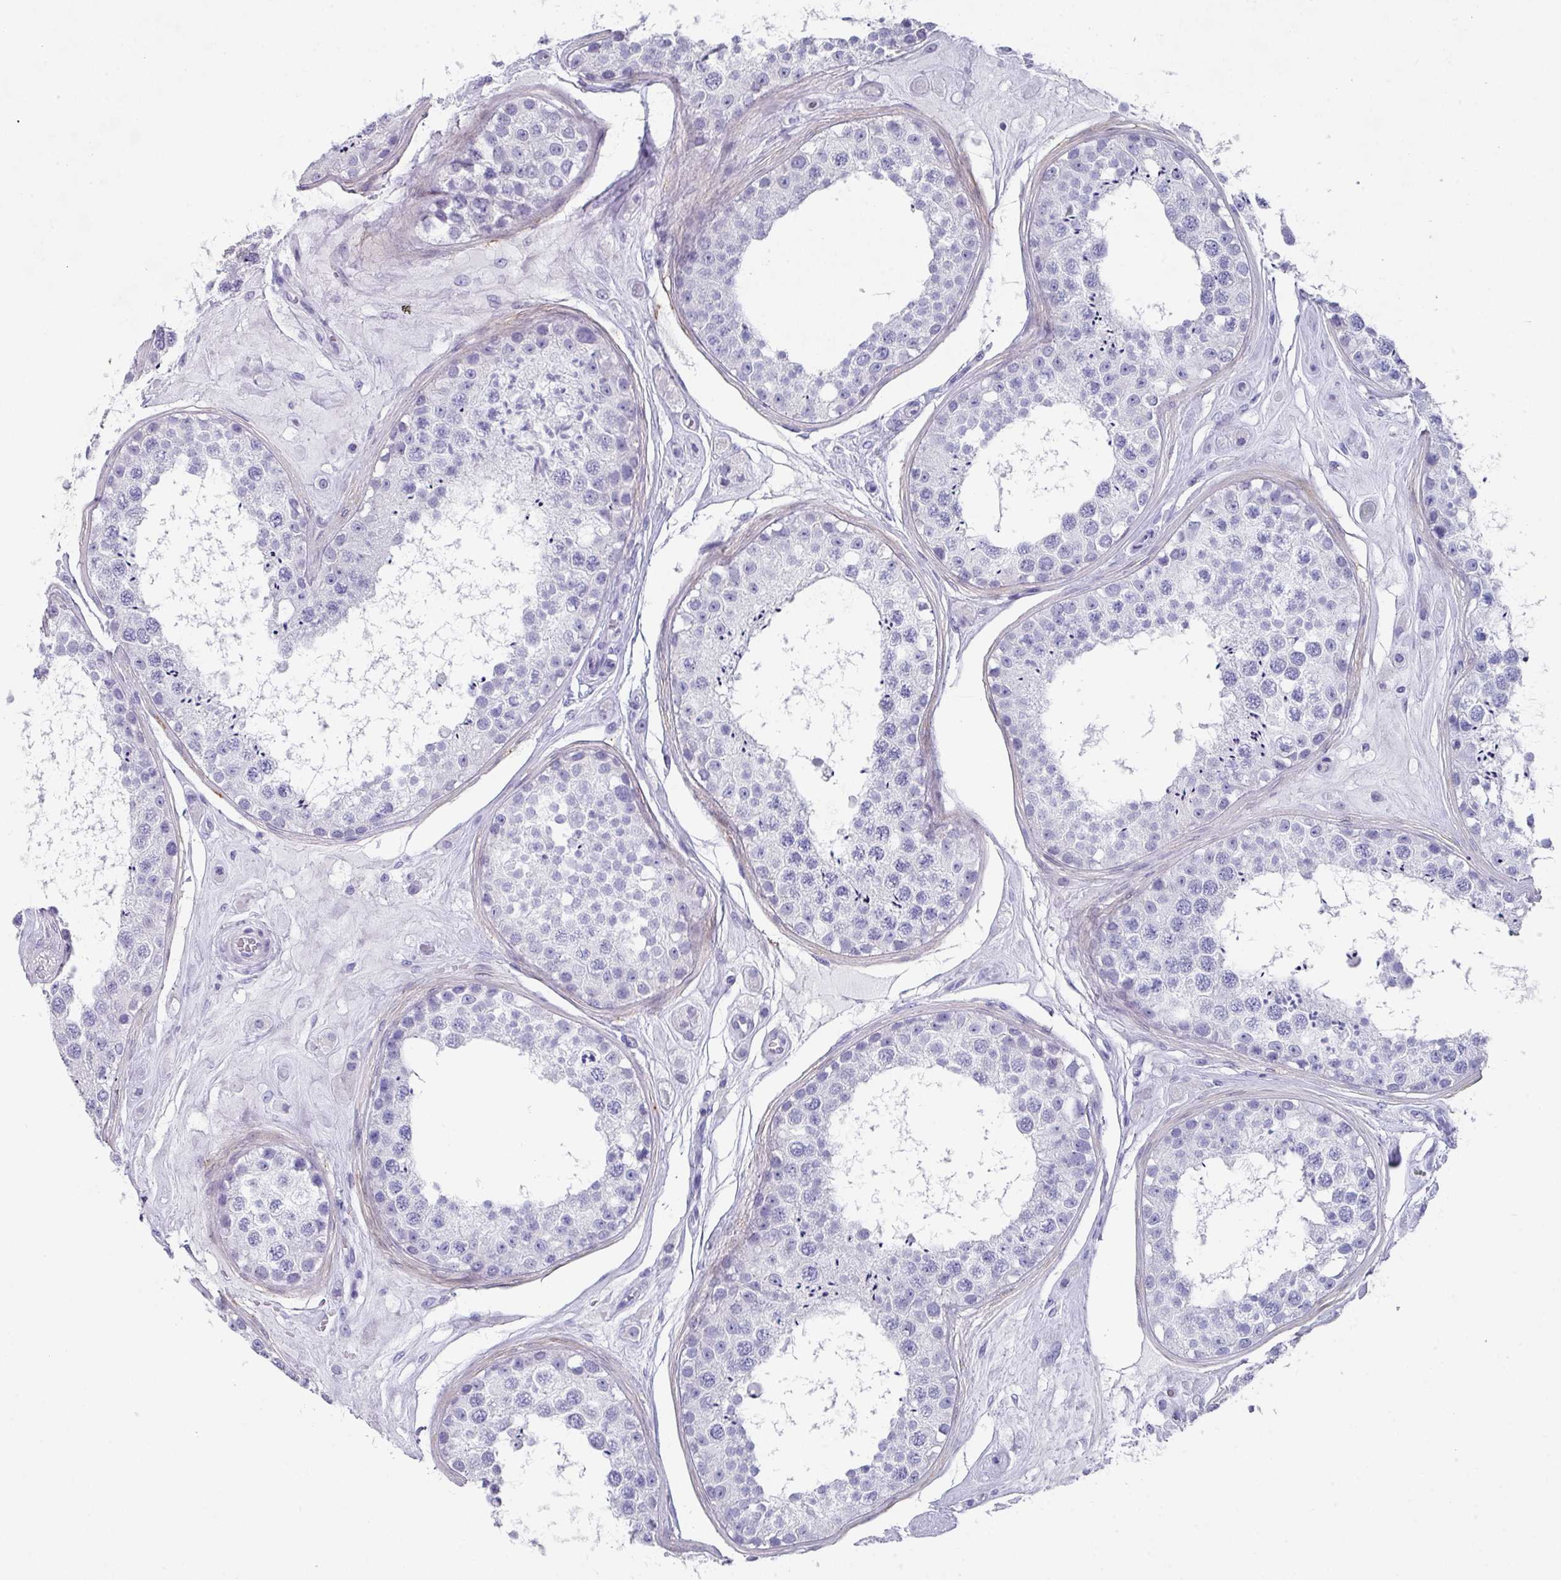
{"staining": {"intensity": "negative", "quantity": "none", "location": "none"}, "tissue": "testis", "cell_type": "Cells in seminiferous ducts", "image_type": "normal", "snomed": [{"axis": "morphology", "description": "Normal tissue, NOS"}, {"axis": "topography", "description": "Testis"}], "caption": "There is no significant staining in cells in seminiferous ducts of testis. (Stains: DAB (3,3'-diaminobenzidine) IHC with hematoxylin counter stain, Microscopy: brightfield microscopy at high magnification).", "gene": "PEX10", "patient": {"sex": "male", "age": 25}}